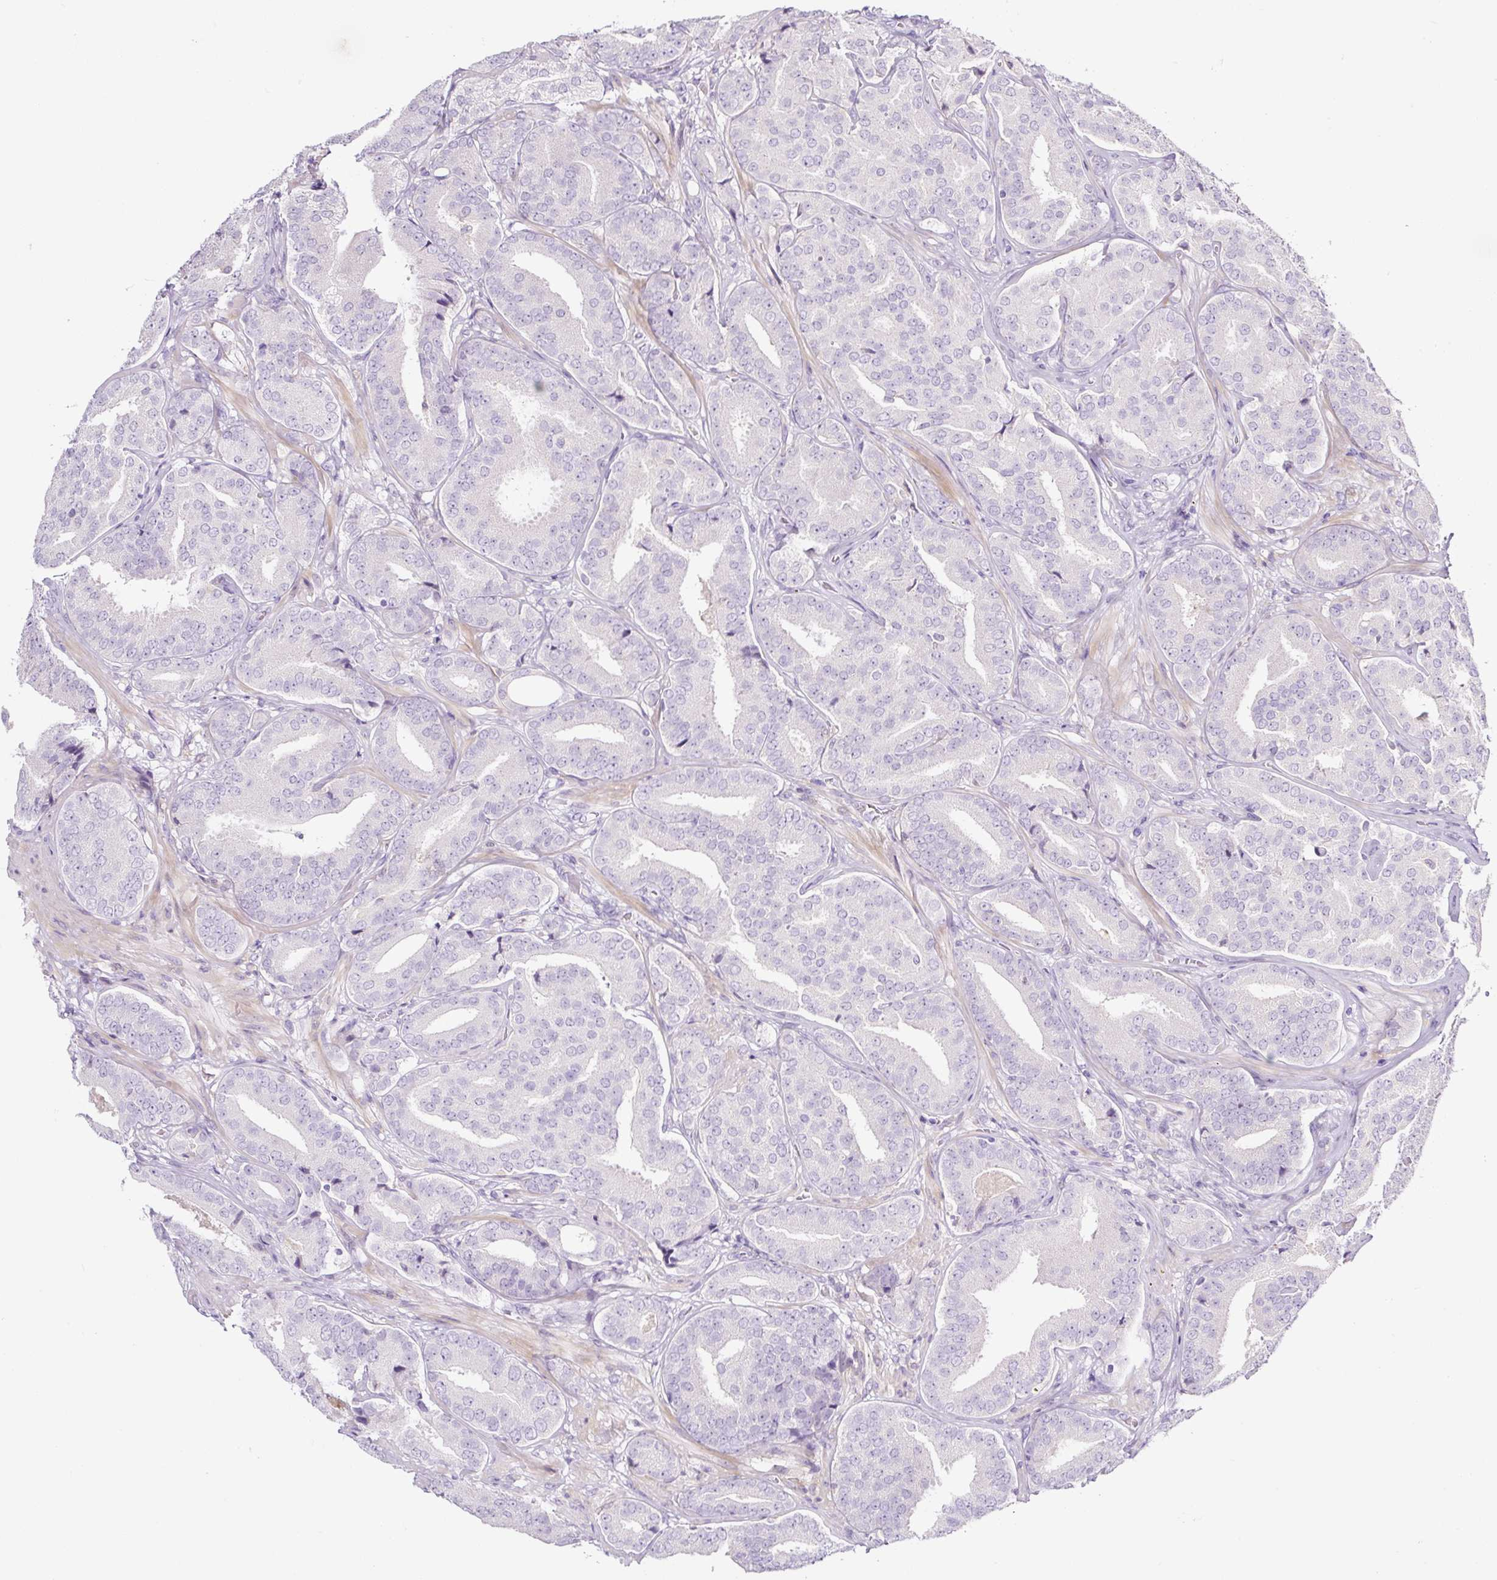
{"staining": {"intensity": "negative", "quantity": "none", "location": "none"}, "tissue": "prostate cancer", "cell_type": "Tumor cells", "image_type": "cancer", "snomed": [{"axis": "morphology", "description": "Adenocarcinoma, High grade"}, {"axis": "topography", "description": "Prostate"}], "caption": "The photomicrograph reveals no staining of tumor cells in prostate cancer (adenocarcinoma (high-grade)).", "gene": "RNF212B", "patient": {"sex": "male", "age": 63}}